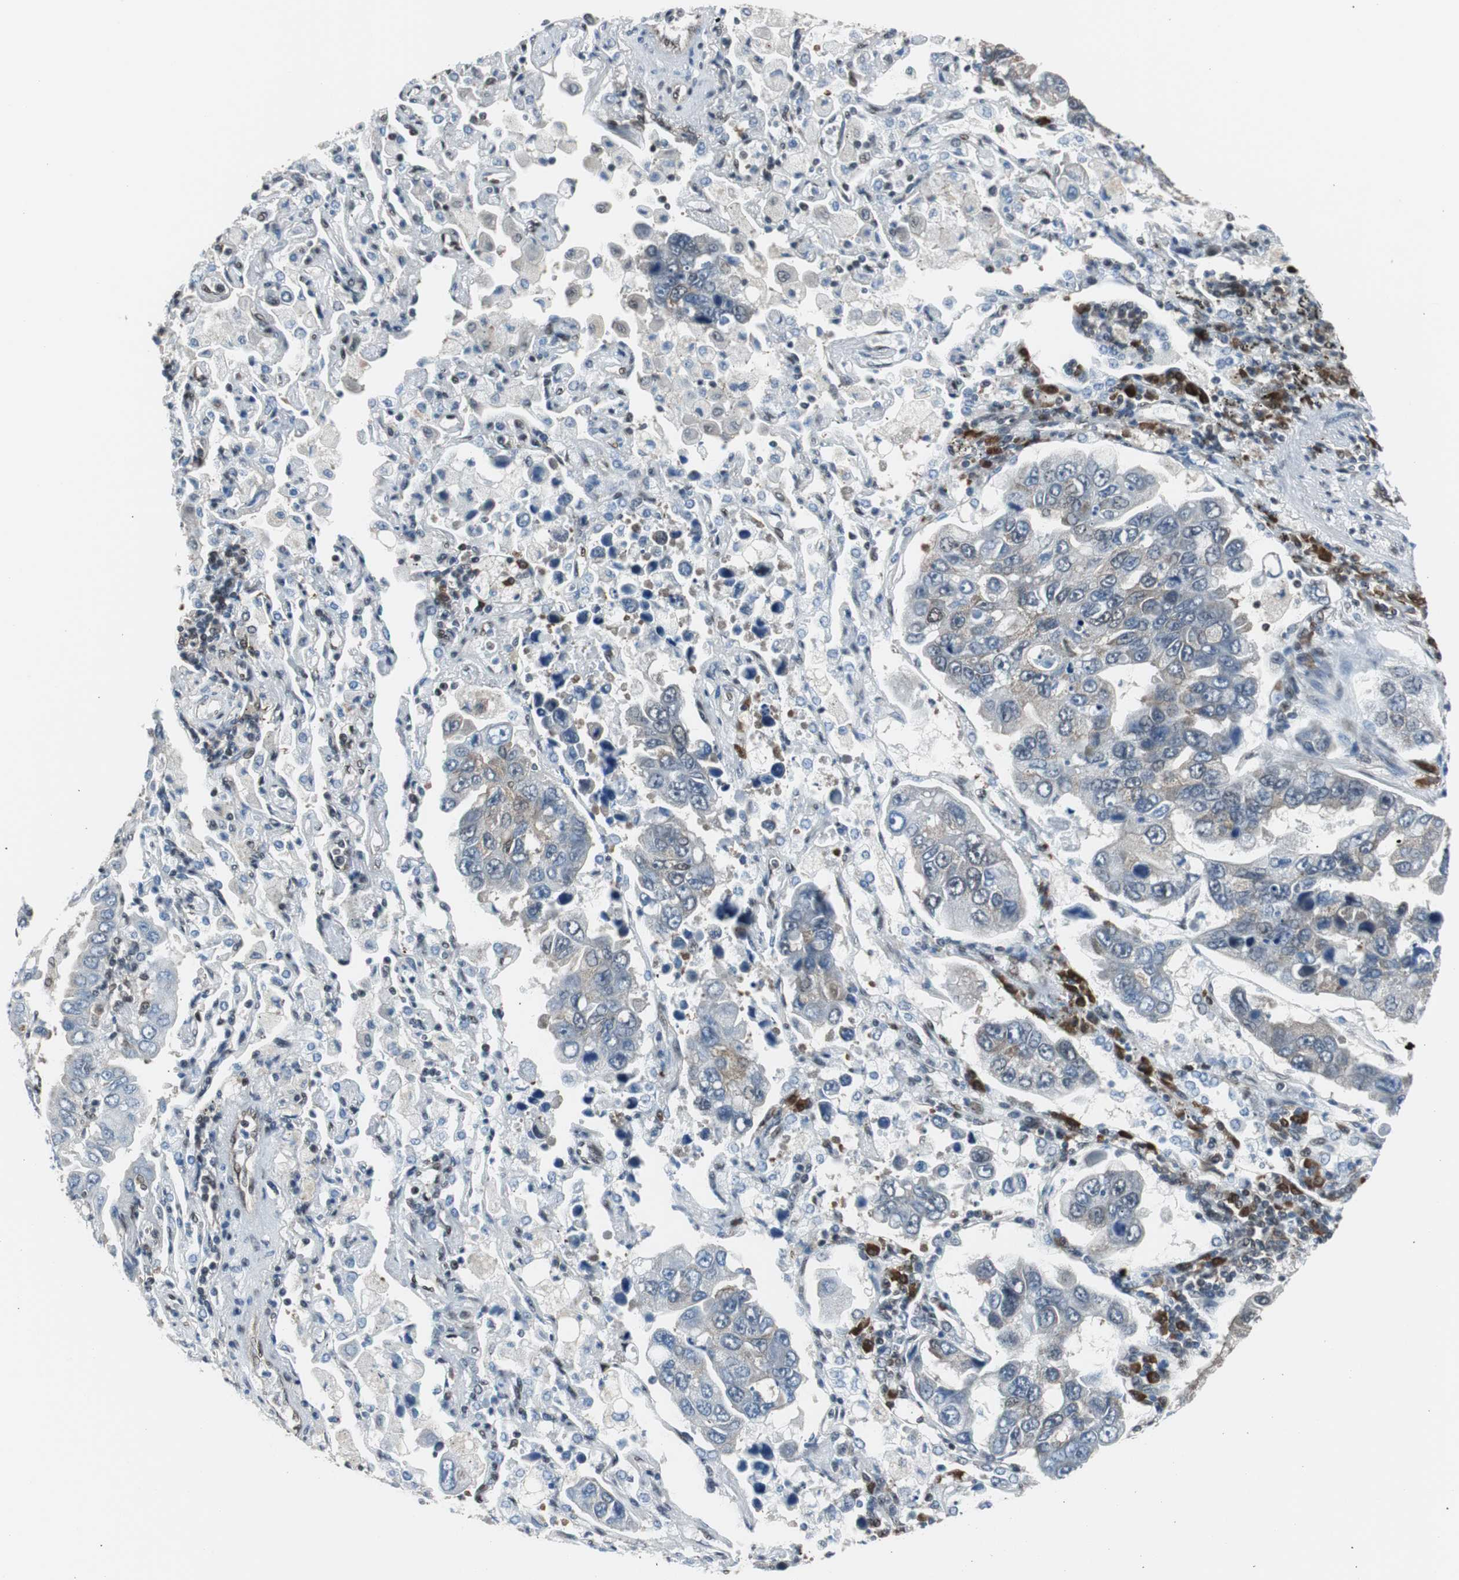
{"staining": {"intensity": "weak", "quantity": "25%-75%", "location": "cytoplasmic/membranous"}, "tissue": "lung cancer", "cell_type": "Tumor cells", "image_type": "cancer", "snomed": [{"axis": "morphology", "description": "Adenocarcinoma, NOS"}, {"axis": "topography", "description": "Lung"}], "caption": "The image displays immunohistochemical staining of lung cancer (adenocarcinoma). There is weak cytoplasmic/membranous staining is appreciated in about 25%-75% of tumor cells.", "gene": "VCP", "patient": {"sex": "male", "age": 64}}